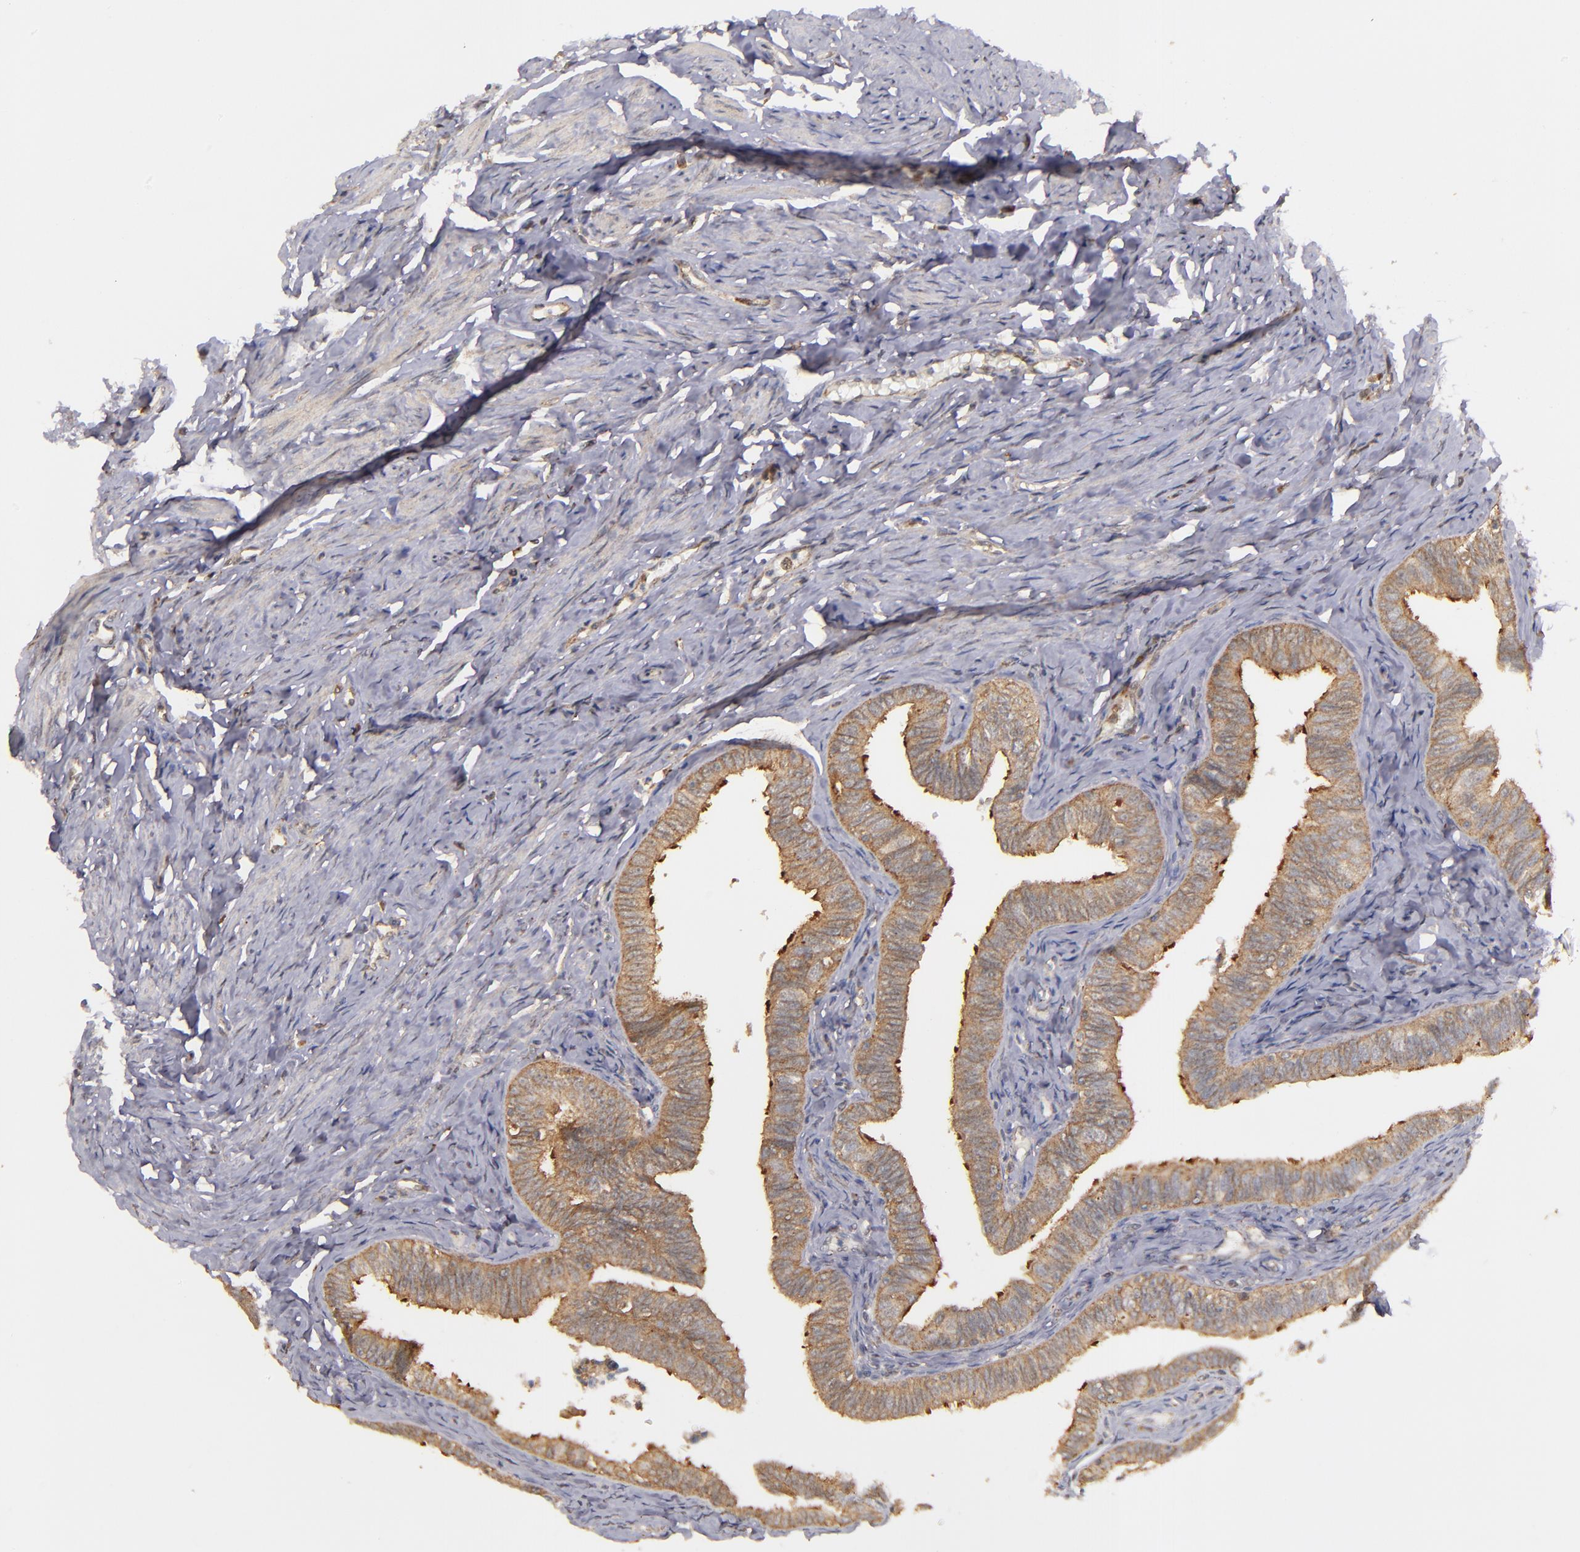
{"staining": {"intensity": "moderate", "quantity": ">75%", "location": "cytoplasmic/membranous"}, "tissue": "fallopian tube", "cell_type": "Glandular cells", "image_type": "normal", "snomed": [{"axis": "morphology", "description": "Normal tissue, NOS"}, {"axis": "topography", "description": "Fallopian tube"}, {"axis": "topography", "description": "Ovary"}], "caption": "Fallopian tube stained with immunohistochemistry displays moderate cytoplasmic/membranous expression in about >75% of glandular cells. Immunohistochemistry (ihc) stains the protein of interest in brown and the nuclei are stained blue.", "gene": "ZFYVE1", "patient": {"sex": "female", "age": 69}}